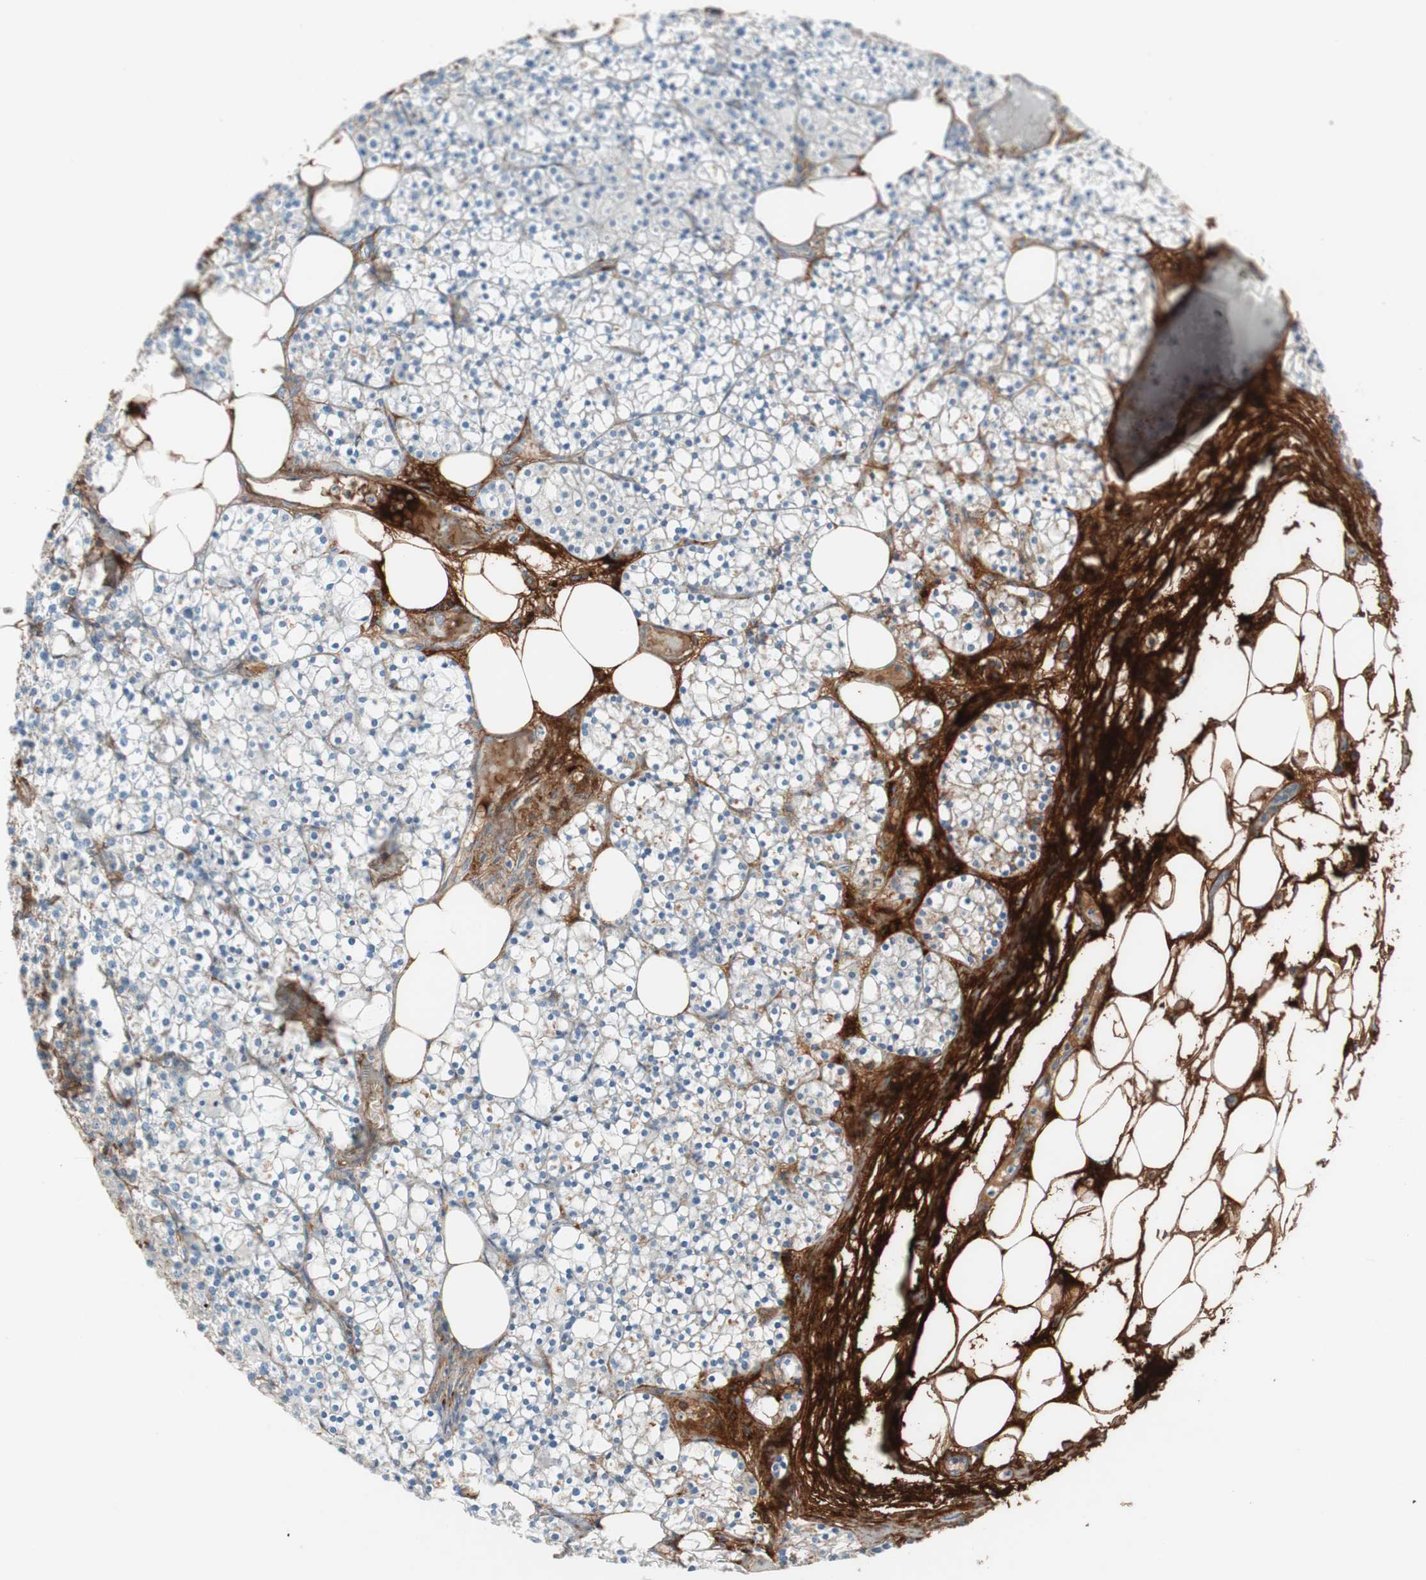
{"staining": {"intensity": "negative", "quantity": "none", "location": "none"}, "tissue": "parathyroid gland", "cell_type": "Glandular cells", "image_type": "normal", "snomed": [{"axis": "morphology", "description": "Normal tissue, NOS"}, {"axis": "topography", "description": "Parathyroid gland"}], "caption": "The immunohistochemistry (IHC) photomicrograph has no significant expression in glandular cells of parathyroid gland. (Brightfield microscopy of DAB (3,3'-diaminobenzidine) immunohistochemistry (IHC) at high magnification).", "gene": "RBP4", "patient": {"sex": "female", "age": 63}}